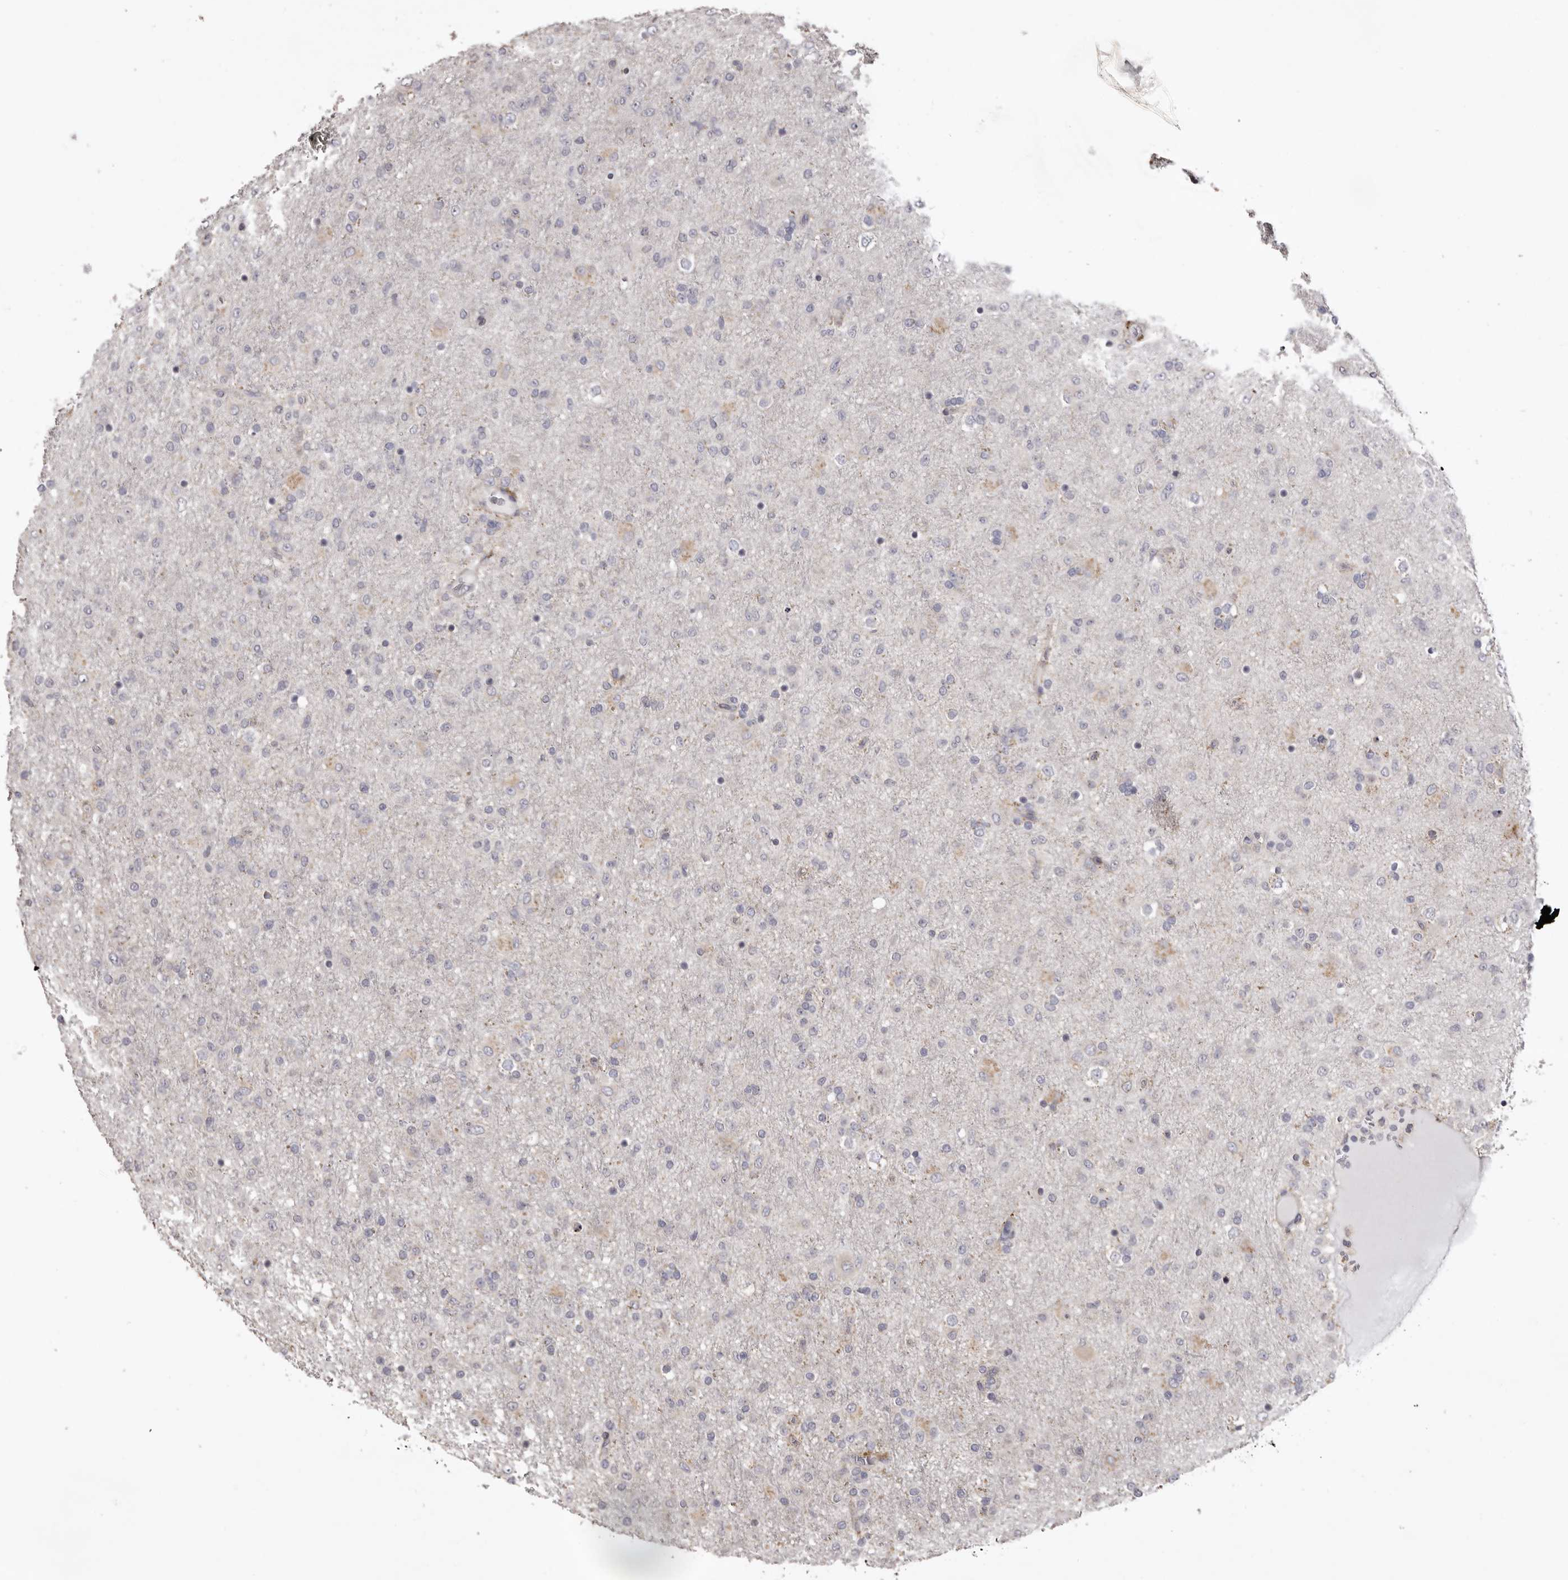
{"staining": {"intensity": "weak", "quantity": "<25%", "location": "cytoplasmic/membranous"}, "tissue": "glioma", "cell_type": "Tumor cells", "image_type": "cancer", "snomed": [{"axis": "morphology", "description": "Glioma, malignant, Low grade"}, {"axis": "topography", "description": "Brain"}], "caption": "A photomicrograph of human glioma is negative for staining in tumor cells.", "gene": "PIGX", "patient": {"sex": "male", "age": 65}}